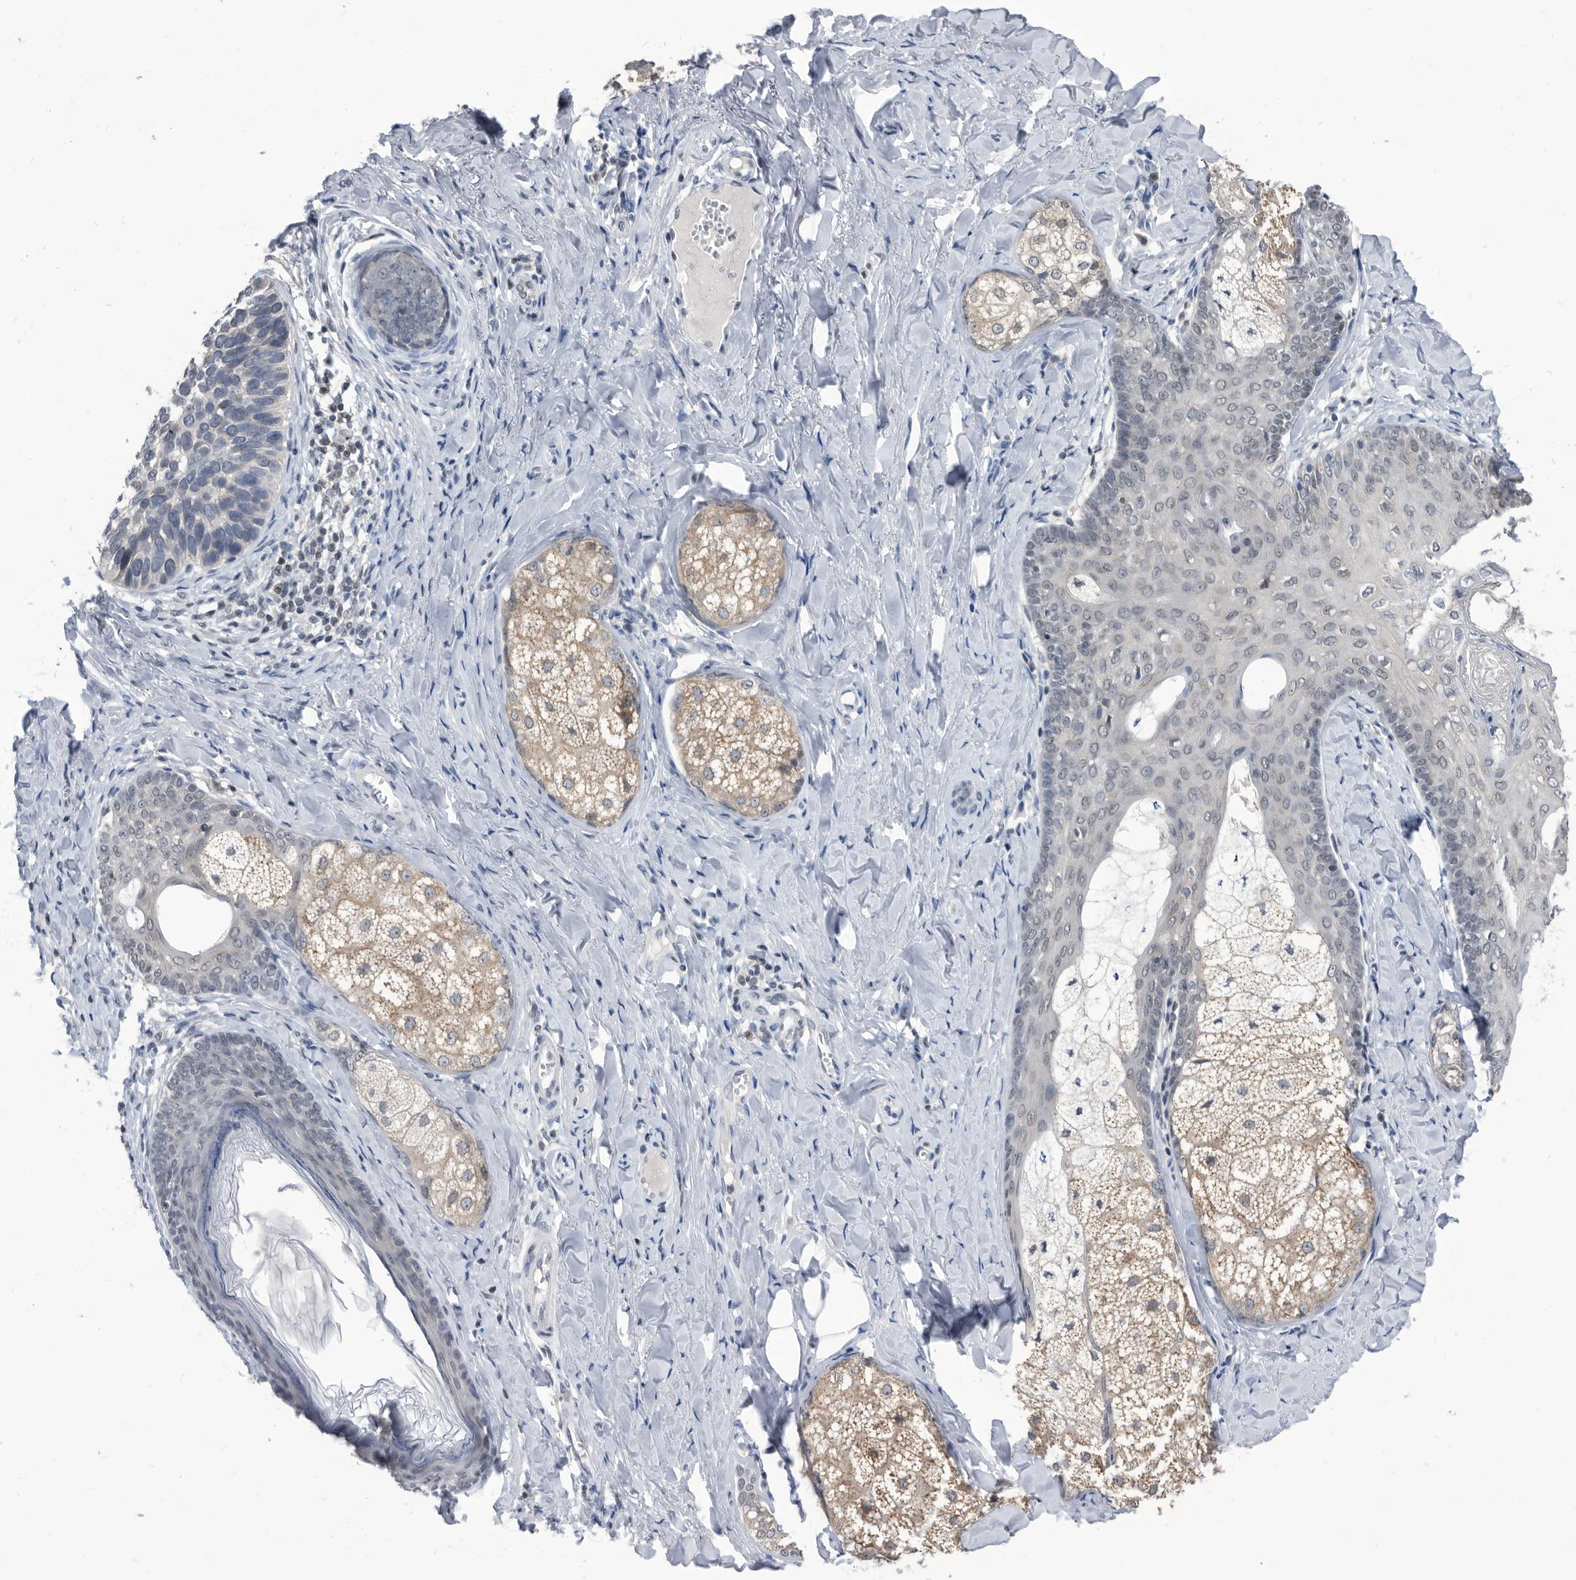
{"staining": {"intensity": "weak", "quantity": "<25%", "location": "cytoplasmic/membranous"}, "tissue": "skin cancer", "cell_type": "Tumor cells", "image_type": "cancer", "snomed": [{"axis": "morphology", "description": "Basal cell carcinoma"}, {"axis": "topography", "description": "Skin"}], "caption": "Immunohistochemistry of human skin basal cell carcinoma shows no positivity in tumor cells.", "gene": "TSTD1", "patient": {"sex": "male", "age": 62}}